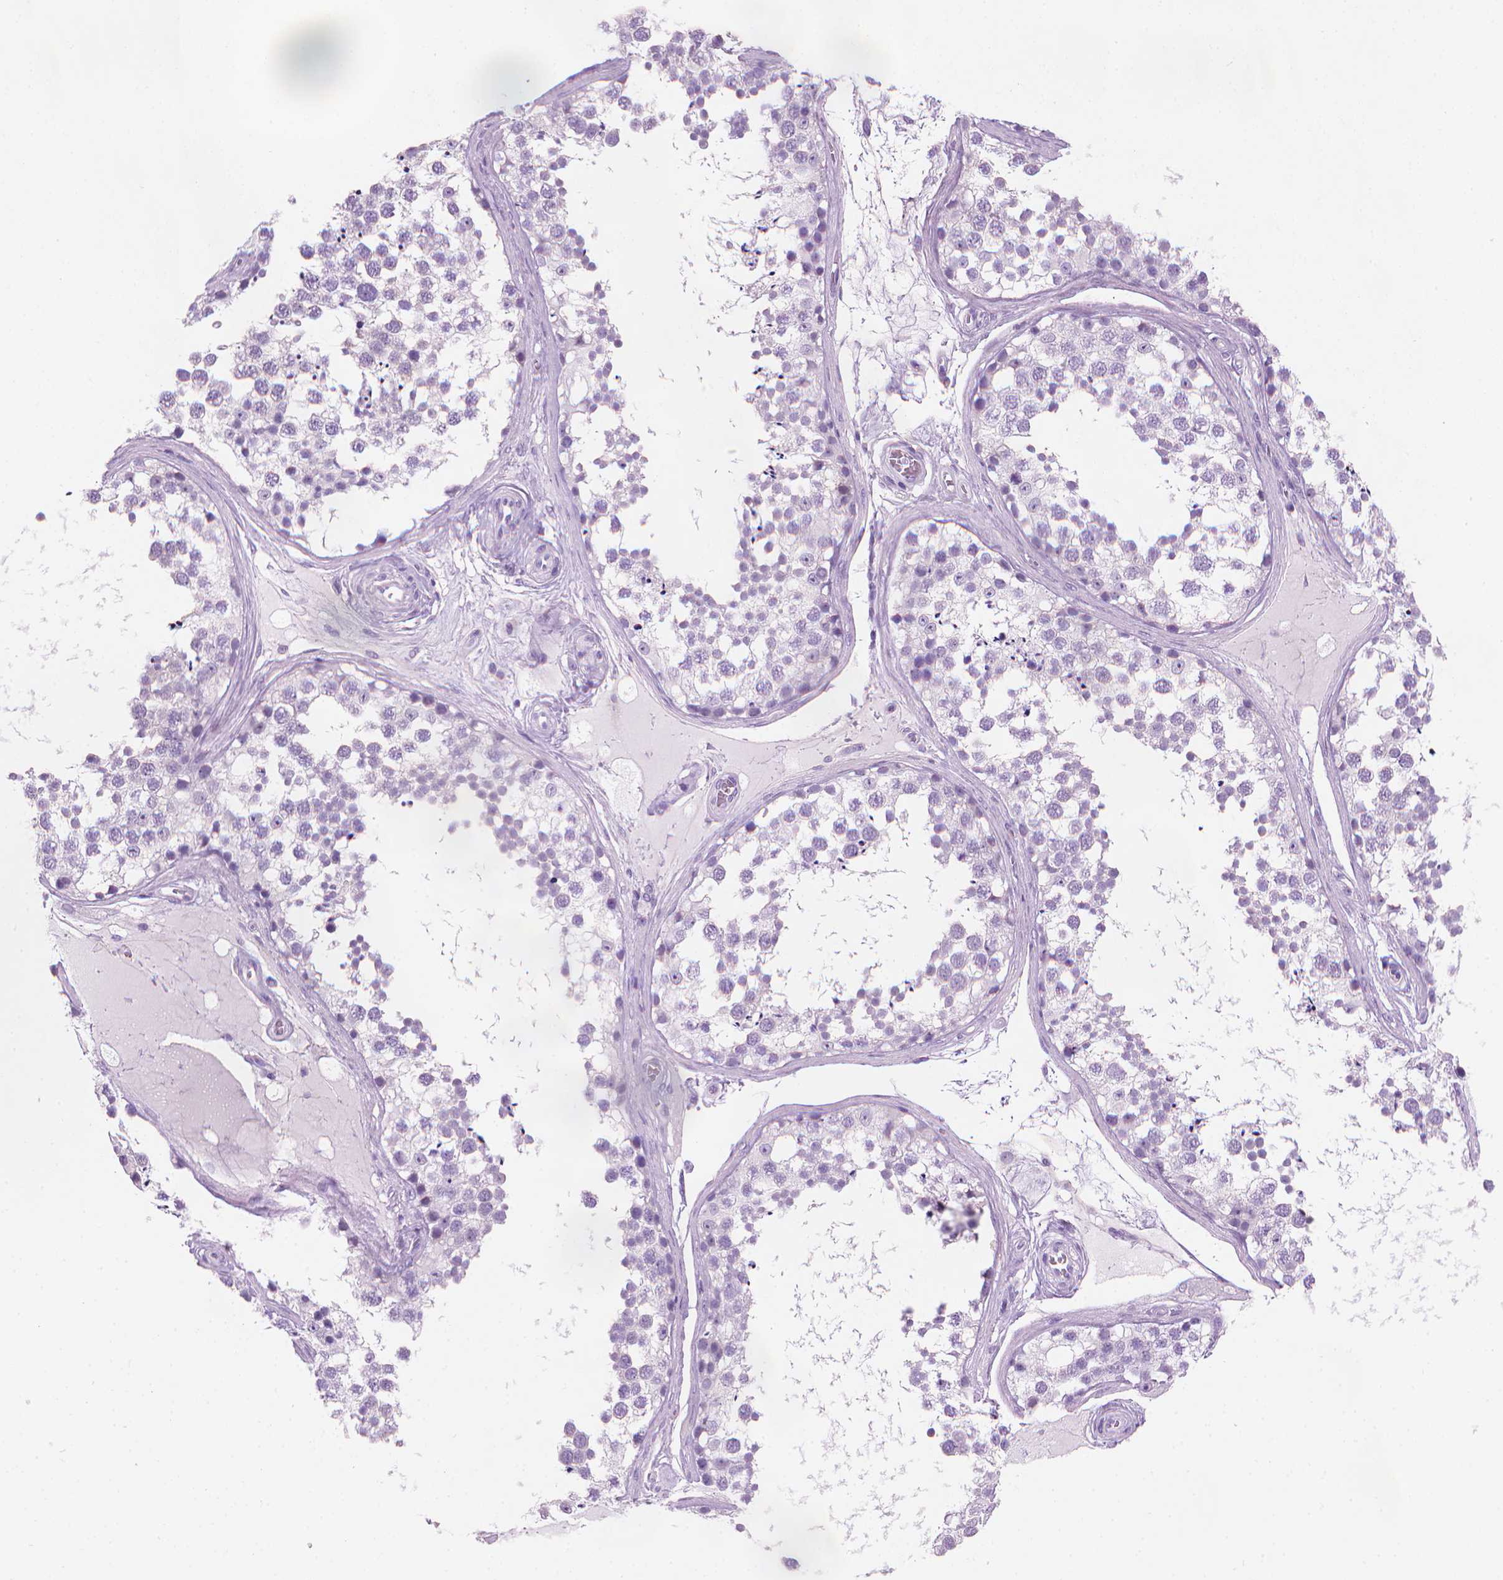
{"staining": {"intensity": "negative", "quantity": "none", "location": "none"}, "tissue": "testis", "cell_type": "Cells in seminiferous ducts", "image_type": "normal", "snomed": [{"axis": "morphology", "description": "Normal tissue, NOS"}, {"axis": "morphology", "description": "Seminoma, NOS"}, {"axis": "topography", "description": "Testis"}], "caption": "This micrograph is of benign testis stained with IHC to label a protein in brown with the nuclei are counter-stained blue. There is no expression in cells in seminiferous ducts.", "gene": "TTC29", "patient": {"sex": "male", "age": 65}}